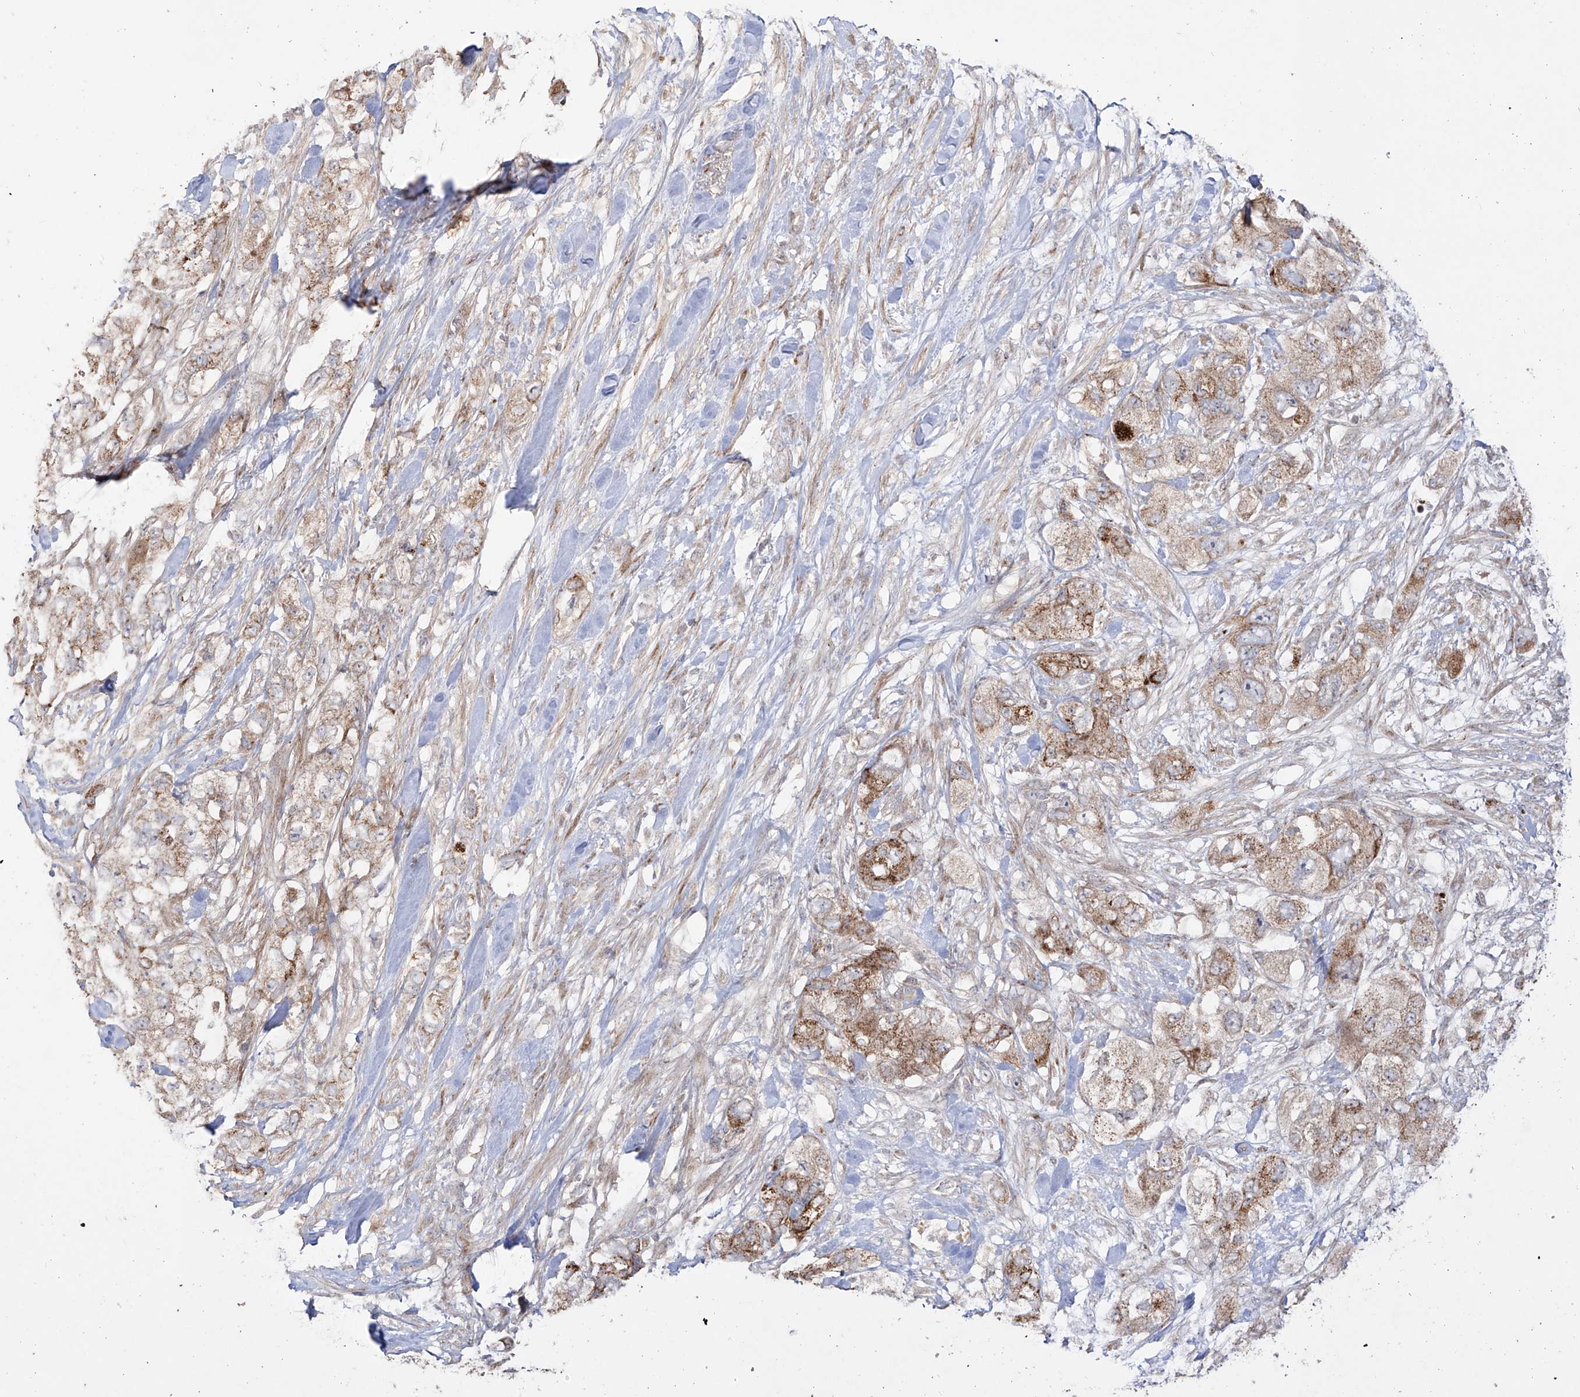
{"staining": {"intensity": "moderate", "quantity": ">75%", "location": "cytoplasmic/membranous"}, "tissue": "pancreatic cancer", "cell_type": "Tumor cells", "image_type": "cancer", "snomed": [{"axis": "morphology", "description": "Adenocarcinoma, NOS"}, {"axis": "topography", "description": "Pancreas"}], "caption": "IHC of adenocarcinoma (pancreatic) reveals medium levels of moderate cytoplasmic/membranous expression in about >75% of tumor cells. (DAB (3,3'-diaminobenzidine) = brown stain, brightfield microscopy at high magnification).", "gene": "YKT6", "patient": {"sex": "female", "age": 73}}